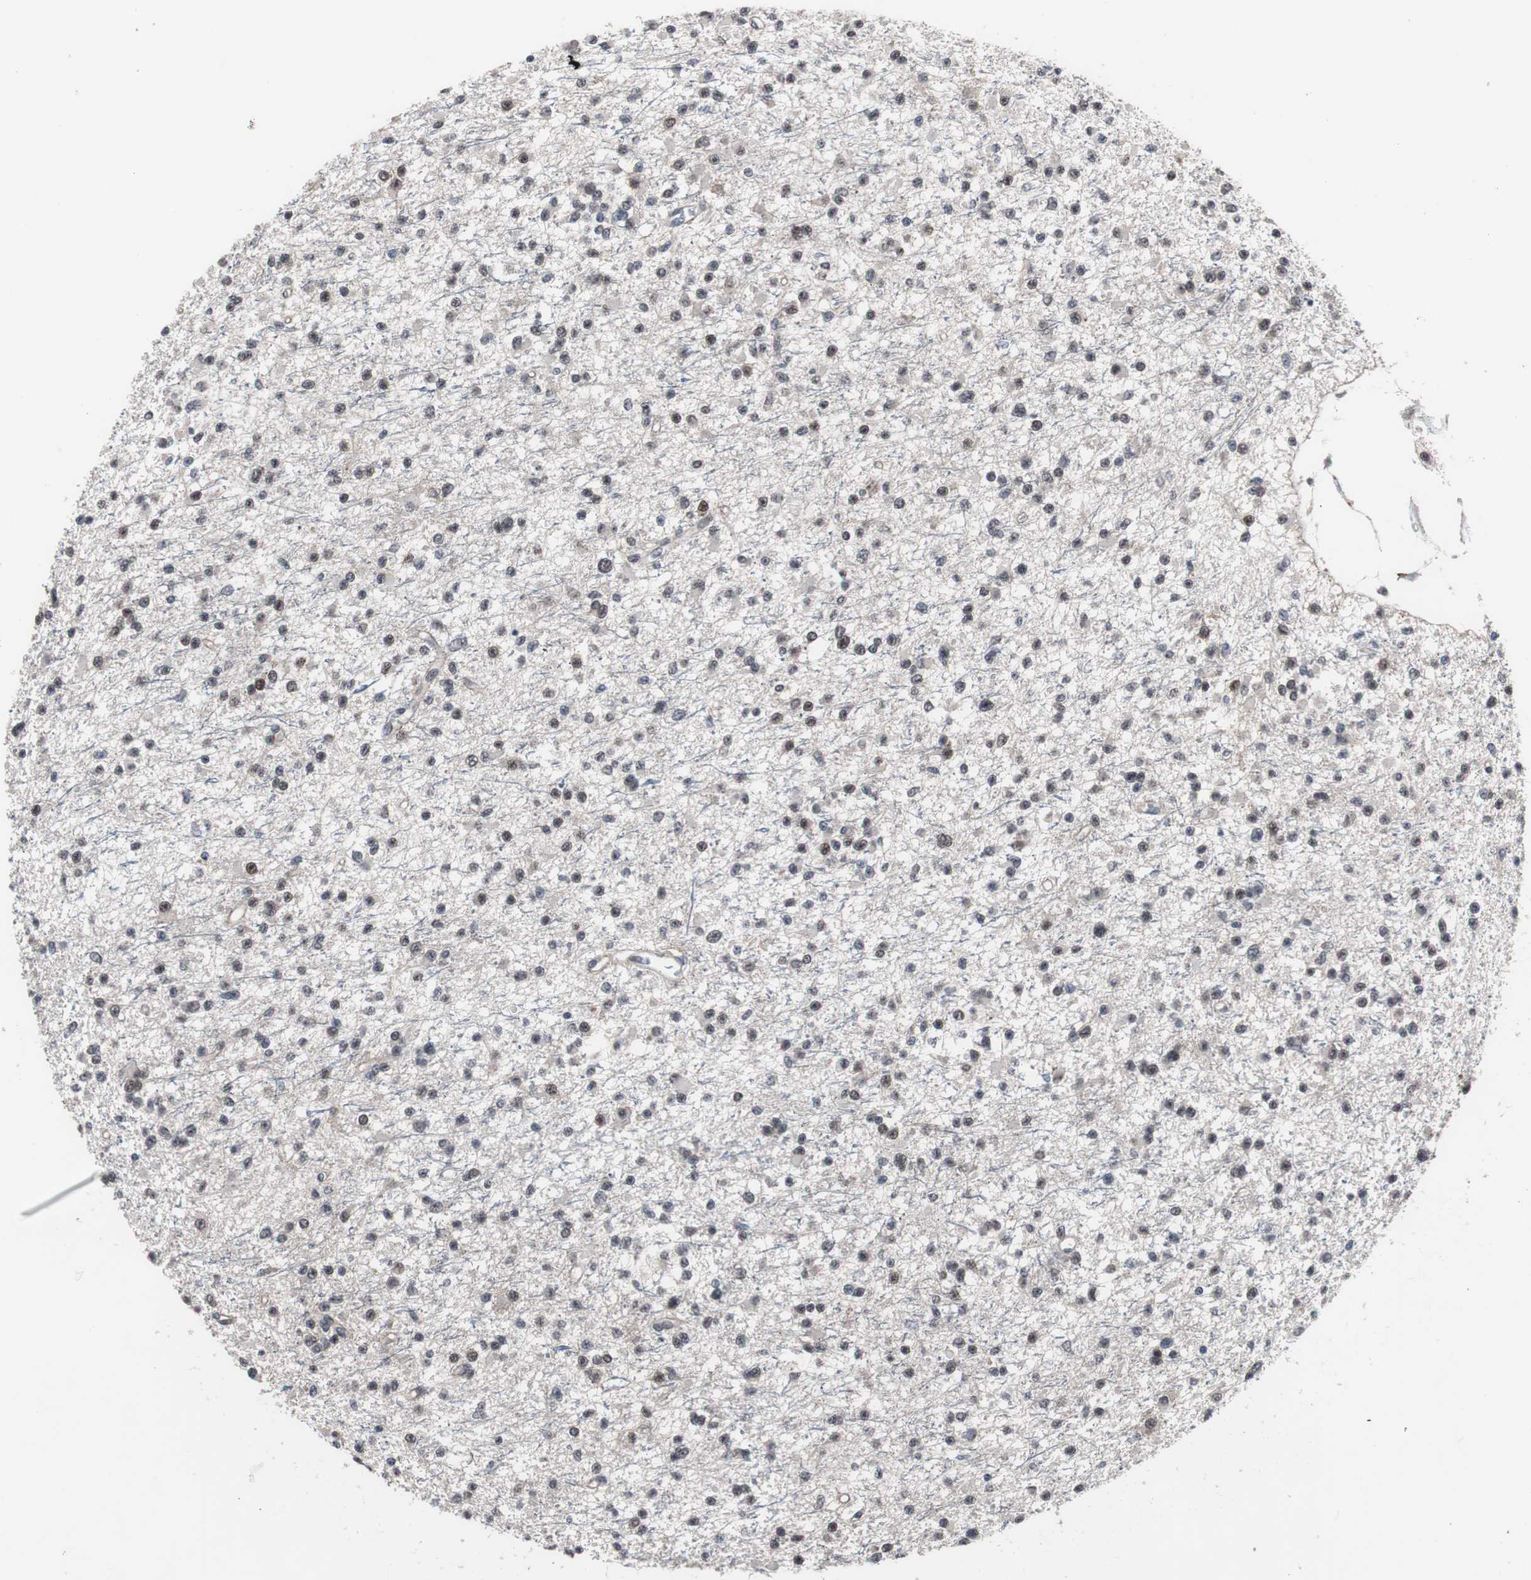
{"staining": {"intensity": "weak", "quantity": "25%-75%", "location": "nuclear"}, "tissue": "glioma", "cell_type": "Tumor cells", "image_type": "cancer", "snomed": [{"axis": "morphology", "description": "Glioma, malignant, Low grade"}, {"axis": "topography", "description": "Brain"}], "caption": "Brown immunohistochemical staining in glioma demonstrates weak nuclear staining in about 25%-75% of tumor cells. (brown staining indicates protein expression, while blue staining denotes nuclei).", "gene": "GTF2F2", "patient": {"sex": "female", "age": 22}}